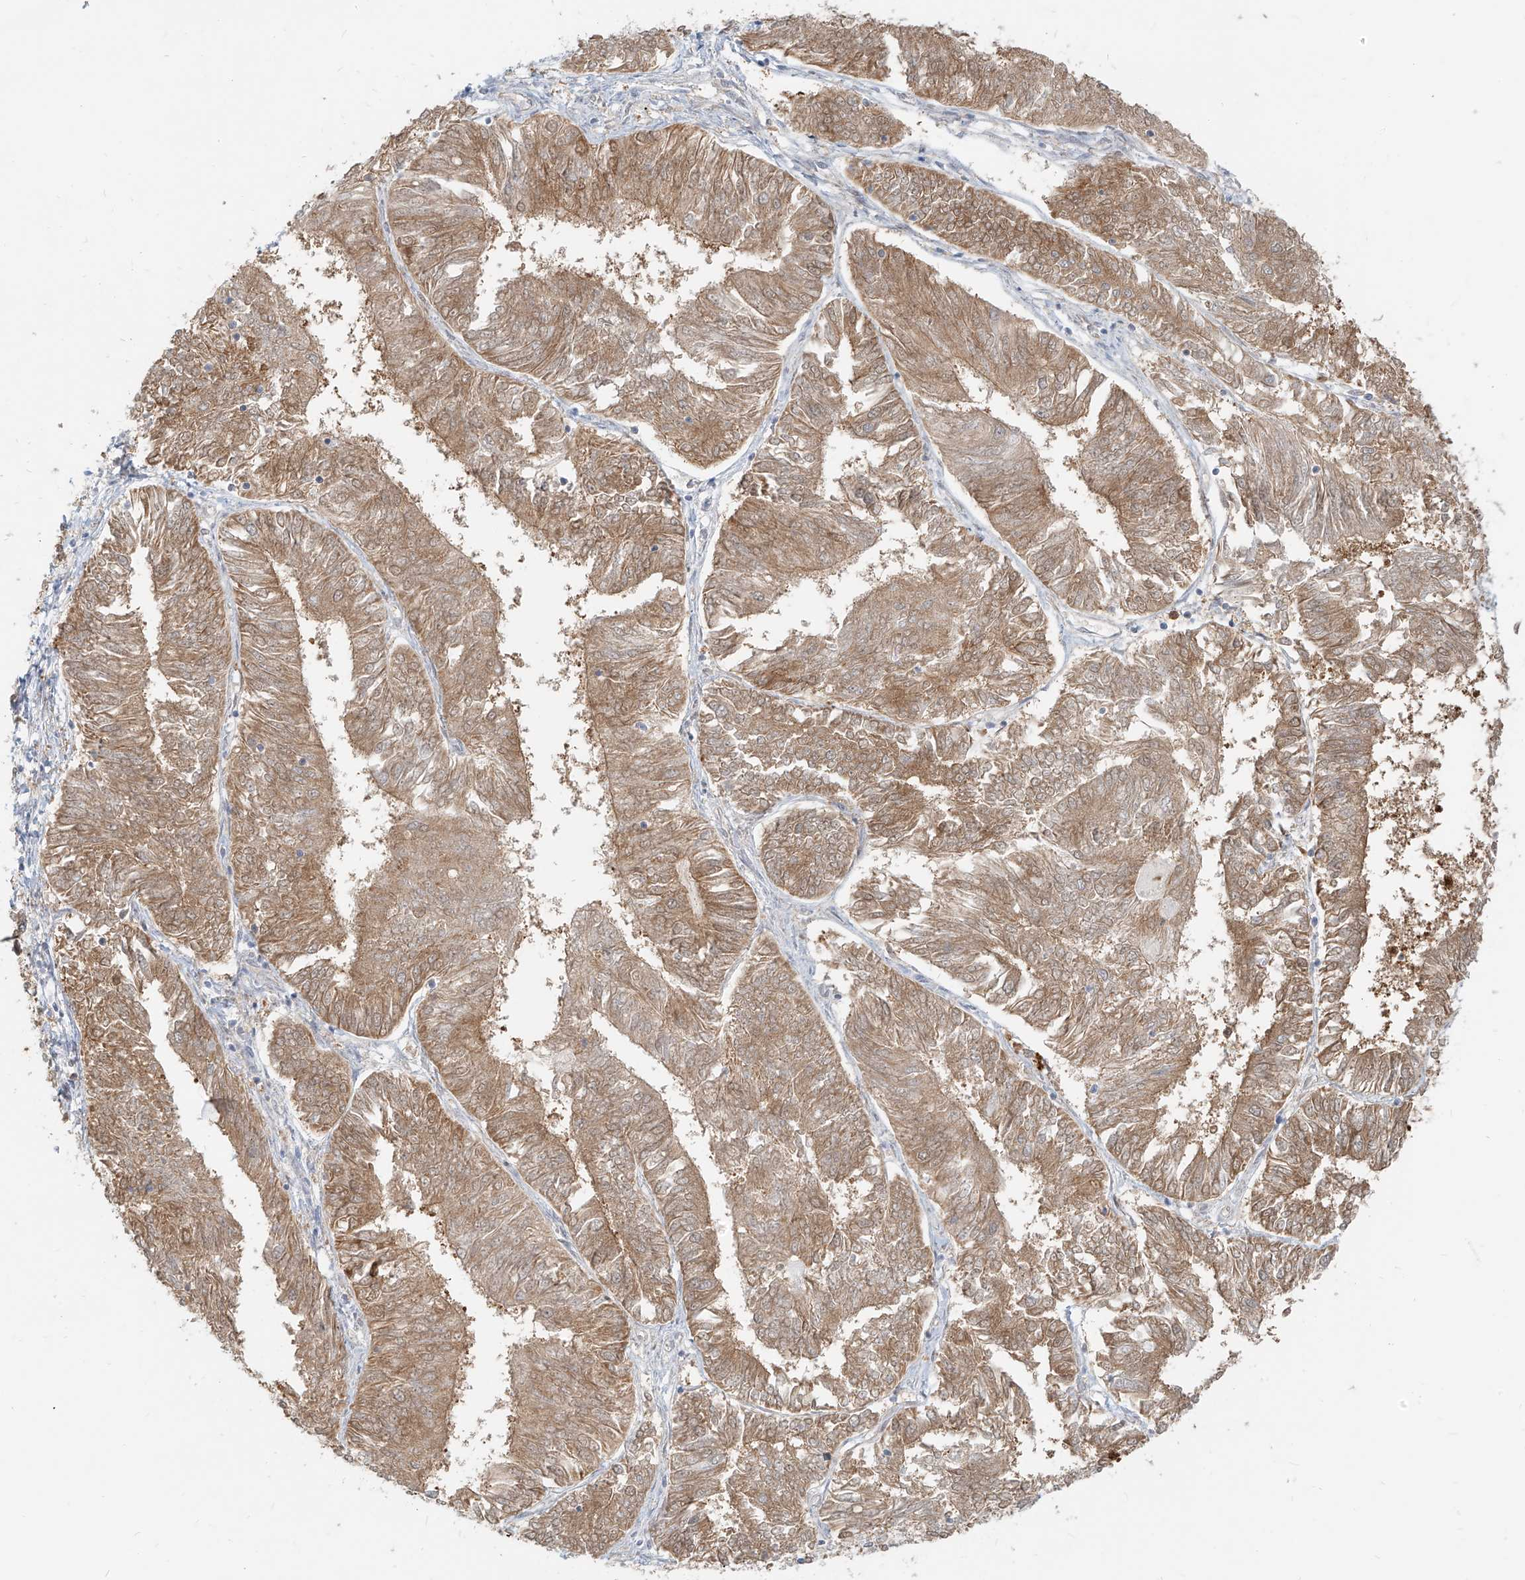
{"staining": {"intensity": "moderate", "quantity": ">75%", "location": "cytoplasmic/membranous"}, "tissue": "endometrial cancer", "cell_type": "Tumor cells", "image_type": "cancer", "snomed": [{"axis": "morphology", "description": "Adenocarcinoma, NOS"}, {"axis": "topography", "description": "Endometrium"}], "caption": "Immunohistochemistry (IHC) staining of endometrial cancer, which reveals medium levels of moderate cytoplasmic/membranous positivity in approximately >75% of tumor cells indicating moderate cytoplasmic/membranous protein staining. The staining was performed using DAB (brown) for protein detection and nuclei were counterstained in hematoxylin (blue).", "gene": "PGD", "patient": {"sex": "female", "age": 58}}